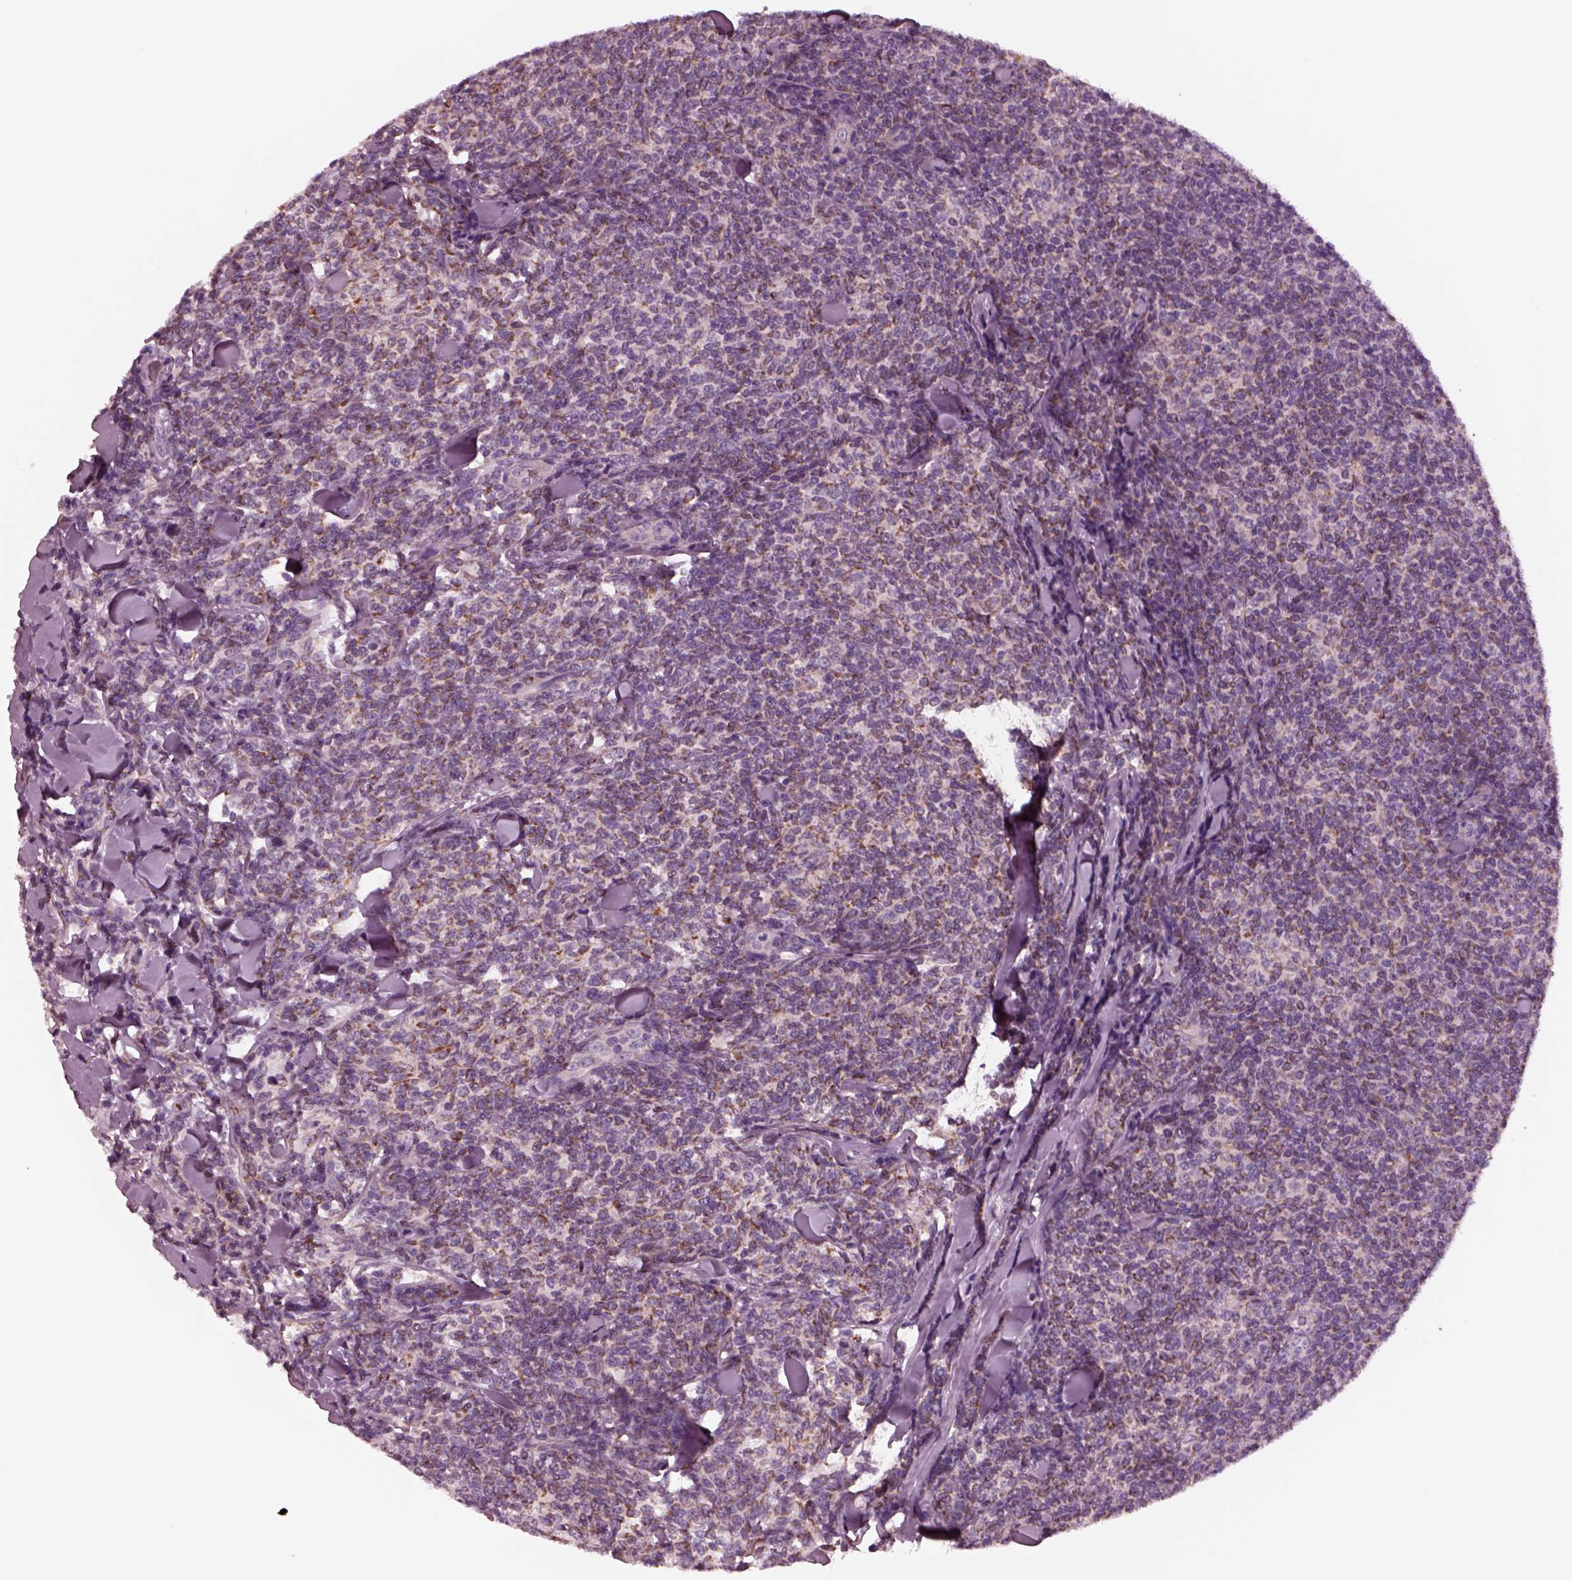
{"staining": {"intensity": "weak", "quantity": "25%-75%", "location": "cytoplasmic/membranous"}, "tissue": "lymphoma", "cell_type": "Tumor cells", "image_type": "cancer", "snomed": [{"axis": "morphology", "description": "Malignant lymphoma, non-Hodgkin's type, Low grade"}, {"axis": "topography", "description": "Lymph node"}], "caption": "Lymphoma tissue reveals weak cytoplasmic/membranous positivity in approximately 25%-75% of tumor cells, visualized by immunohistochemistry.", "gene": "AP4M1", "patient": {"sex": "female", "age": 56}}